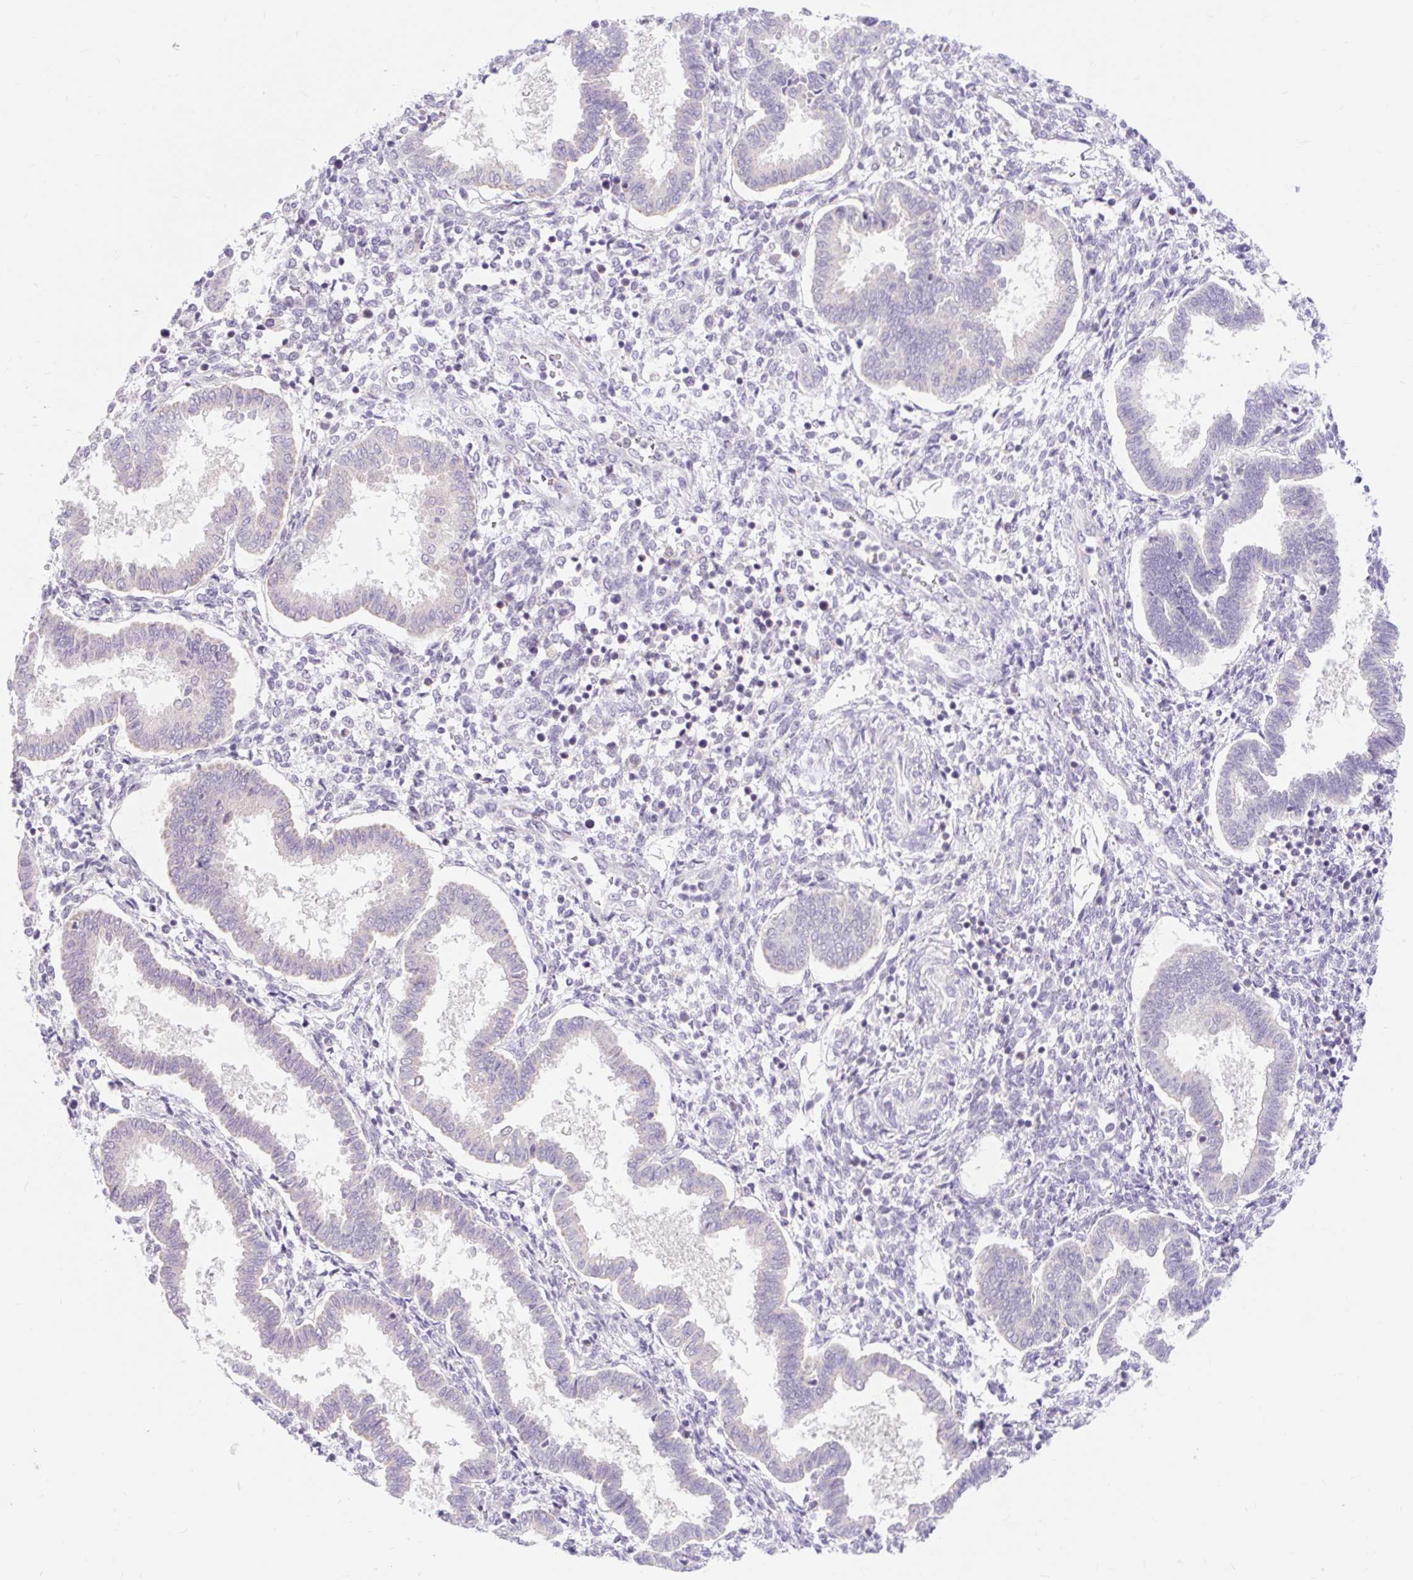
{"staining": {"intensity": "negative", "quantity": "none", "location": "none"}, "tissue": "endometrium", "cell_type": "Cells in endometrial stroma", "image_type": "normal", "snomed": [{"axis": "morphology", "description": "Normal tissue, NOS"}, {"axis": "topography", "description": "Endometrium"}], "caption": "Endometrium stained for a protein using immunohistochemistry demonstrates no expression cells in endometrial stroma.", "gene": "ITPK1", "patient": {"sex": "female", "age": 24}}